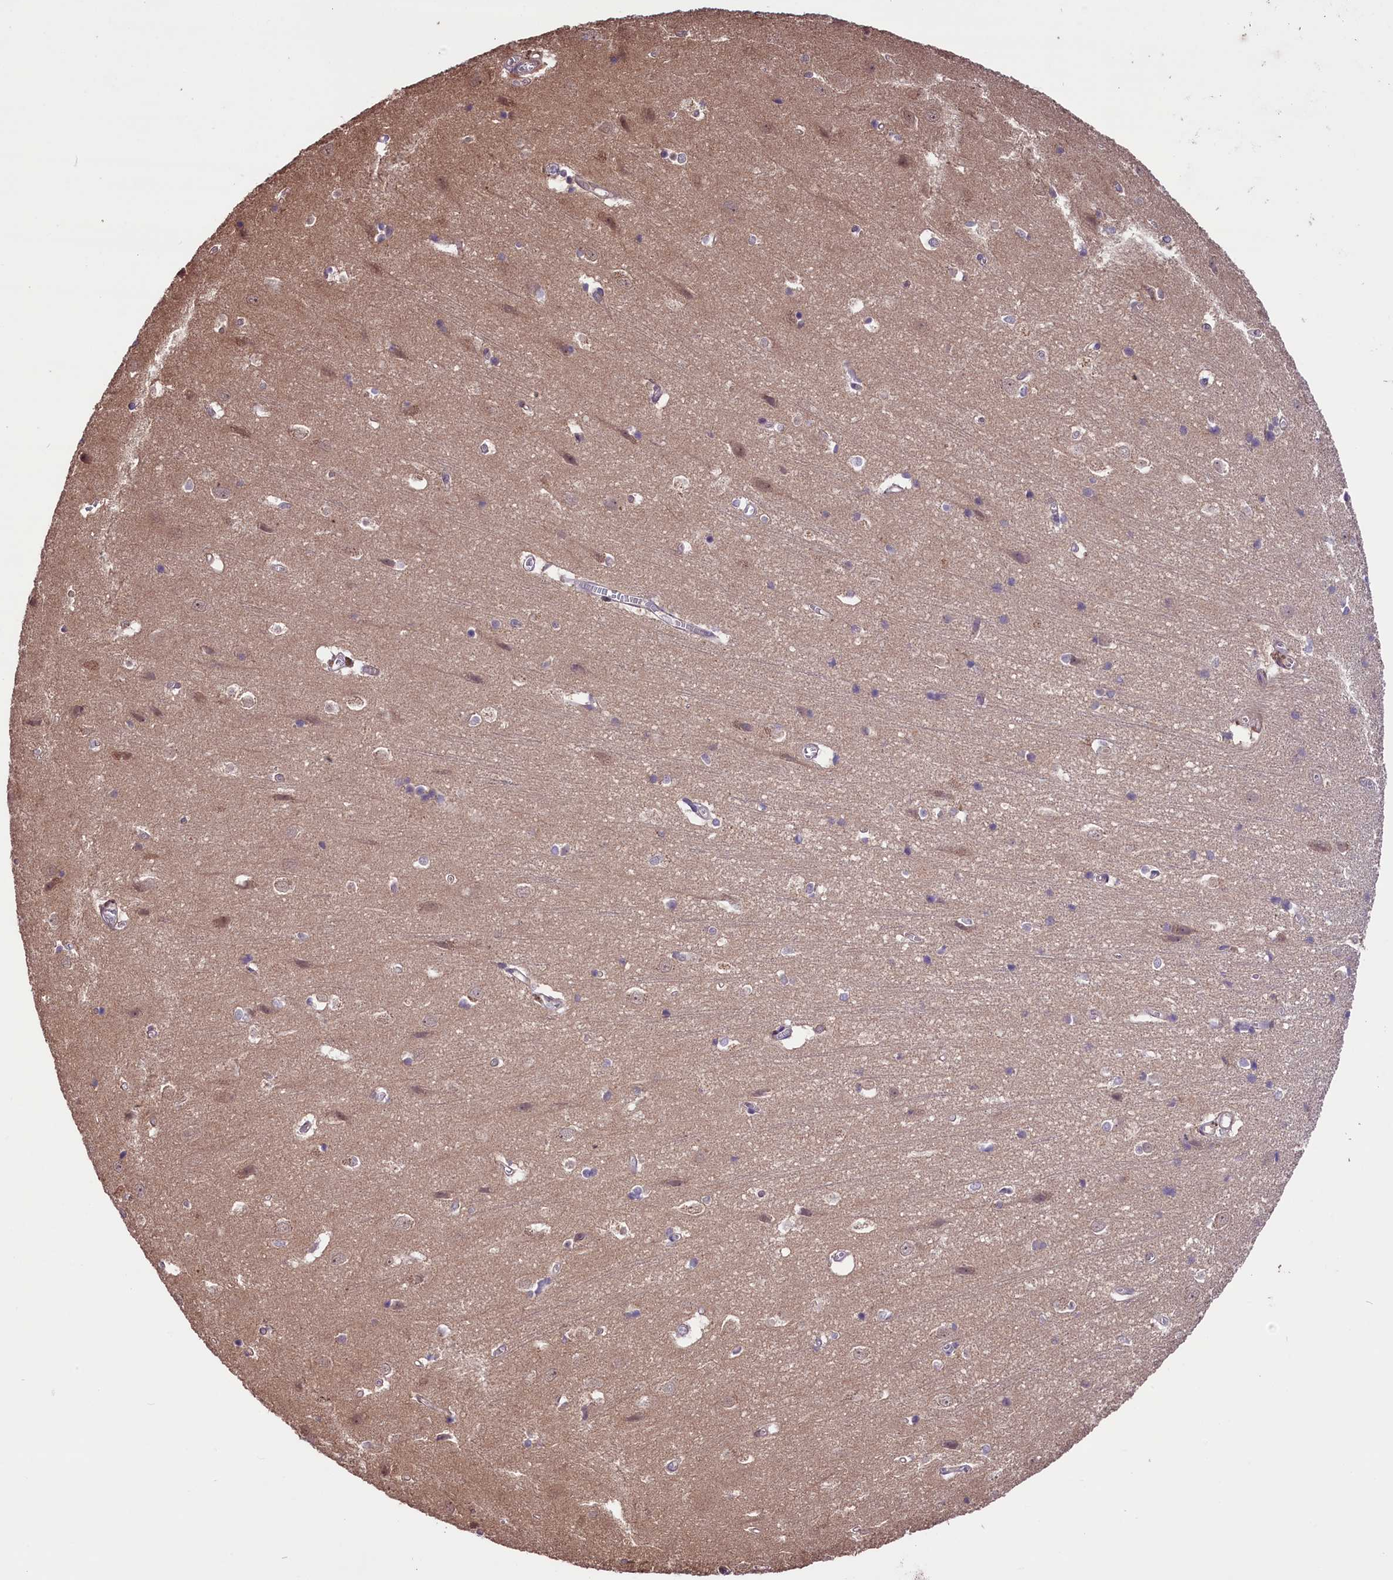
{"staining": {"intensity": "negative", "quantity": "none", "location": "none"}, "tissue": "cerebral cortex", "cell_type": "Endothelial cells", "image_type": "normal", "snomed": [{"axis": "morphology", "description": "Normal tissue, NOS"}, {"axis": "topography", "description": "Cerebral cortex"}], "caption": "The immunohistochemistry (IHC) image has no significant positivity in endothelial cells of cerebral cortex. (Brightfield microscopy of DAB immunohistochemistry (IHC) at high magnification).", "gene": "RIC8A", "patient": {"sex": "male", "age": 54}}